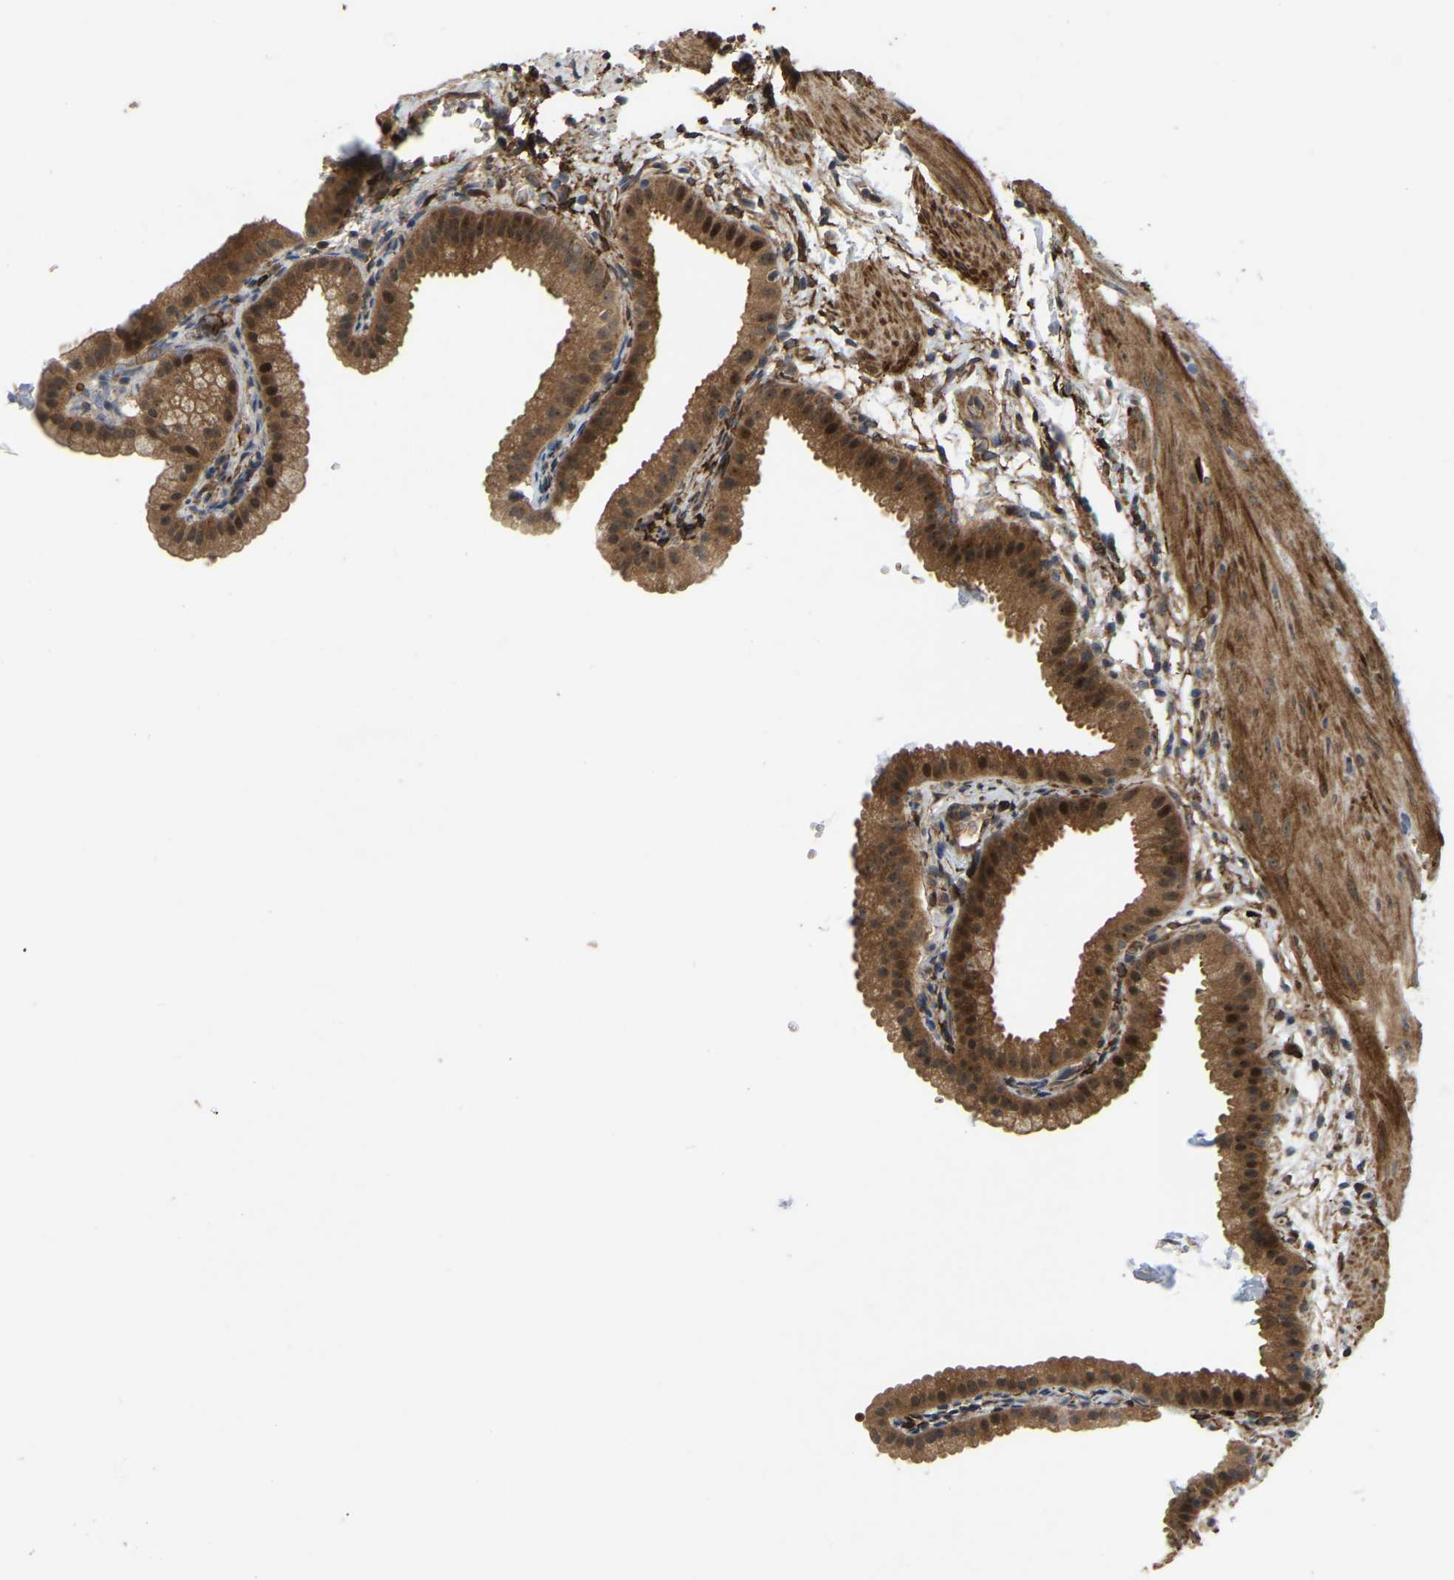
{"staining": {"intensity": "strong", "quantity": ">75%", "location": "cytoplasmic/membranous,nuclear"}, "tissue": "gallbladder", "cell_type": "Glandular cells", "image_type": "normal", "snomed": [{"axis": "morphology", "description": "Normal tissue, NOS"}, {"axis": "topography", "description": "Gallbladder"}], "caption": "Brown immunohistochemical staining in benign gallbladder displays strong cytoplasmic/membranous,nuclear staining in about >75% of glandular cells.", "gene": "LIMK2", "patient": {"sex": "female", "age": 64}}